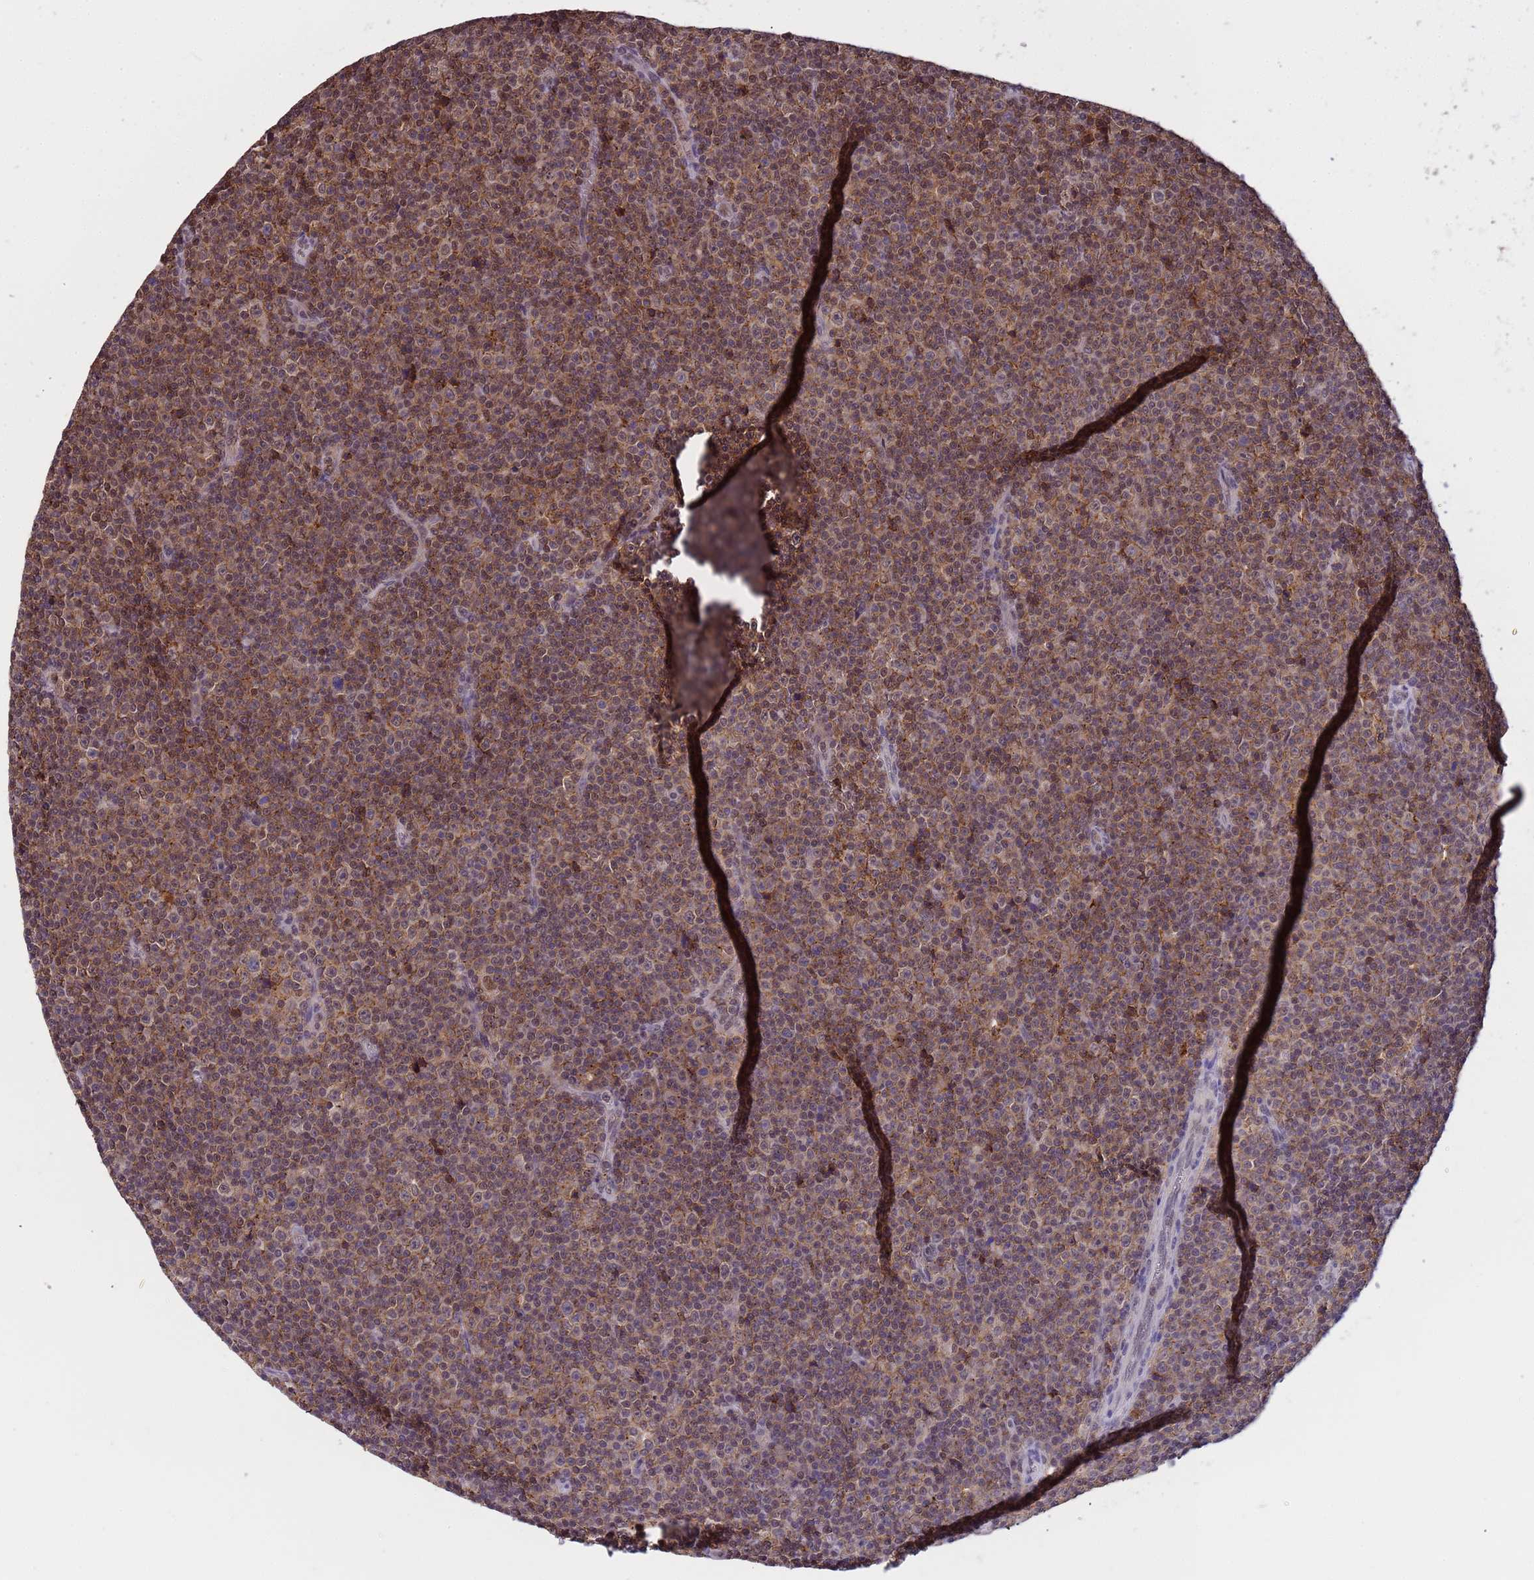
{"staining": {"intensity": "weak", "quantity": "25%-75%", "location": "cytoplasmic/membranous,nuclear"}, "tissue": "lymphoma", "cell_type": "Tumor cells", "image_type": "cancer", "snomed": [{"axis": "morphology", "description": "Malignant lymphoma, non-Hodgkin's type, Low grade"}, {"axis": "topography", "description": "Lymph node"}], "caption": "Immunohistochemical staining of malignant lymphoma, non-Hodgkin's type (low-grade) demonstrates weak cytoplasmic/membranous and nuclear protein positivity in approximately 25%-75% of tumor cells.", "gene": "CD53", "patient": {"sex": "female", "age": 67}}